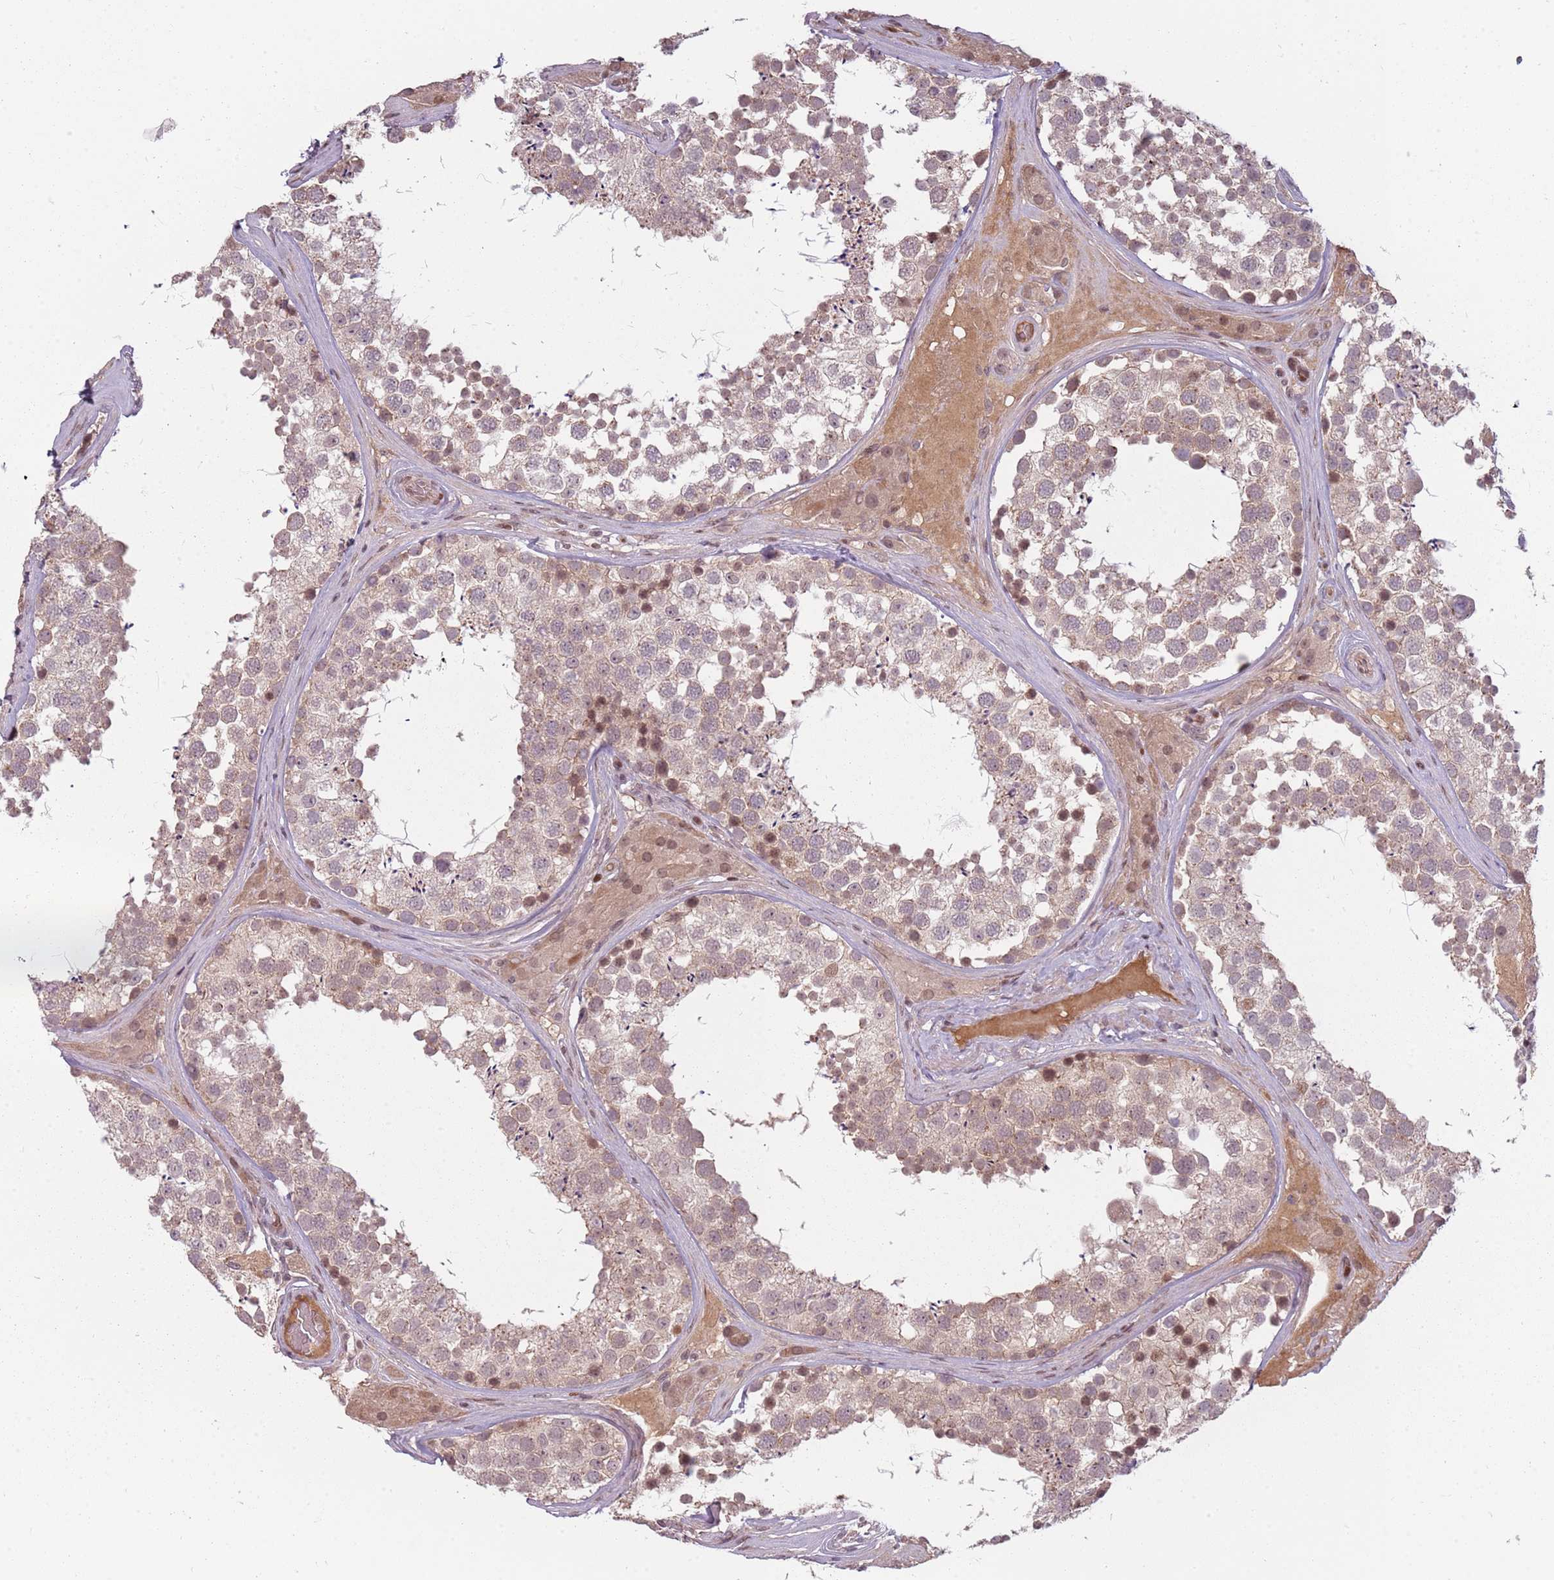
{"staining": {"intensity": "moderate", "quantity": "25%-75%", "location": "cytoplasmic/membranous,nuclear"}, "tissue": "testis", "cell_type": "Cells in seminiferous ducts", "image_type": "normal", "snomed": [{"axis": "morphology", "description": "Normal tissue, NOS"}, {"axis": "topography", "description": "Testis"}], "caption": "IHC photomicrograph of benign human testis stained for a protein (brown), which demonstrates medium levels of moderate cytoplasmic/membranous,nuclear positivity in approximately 25%-75% of cells in seminiferous ducts.", "gene": "ADGRG1", "patient": {"sex": "male", "age": 46}}